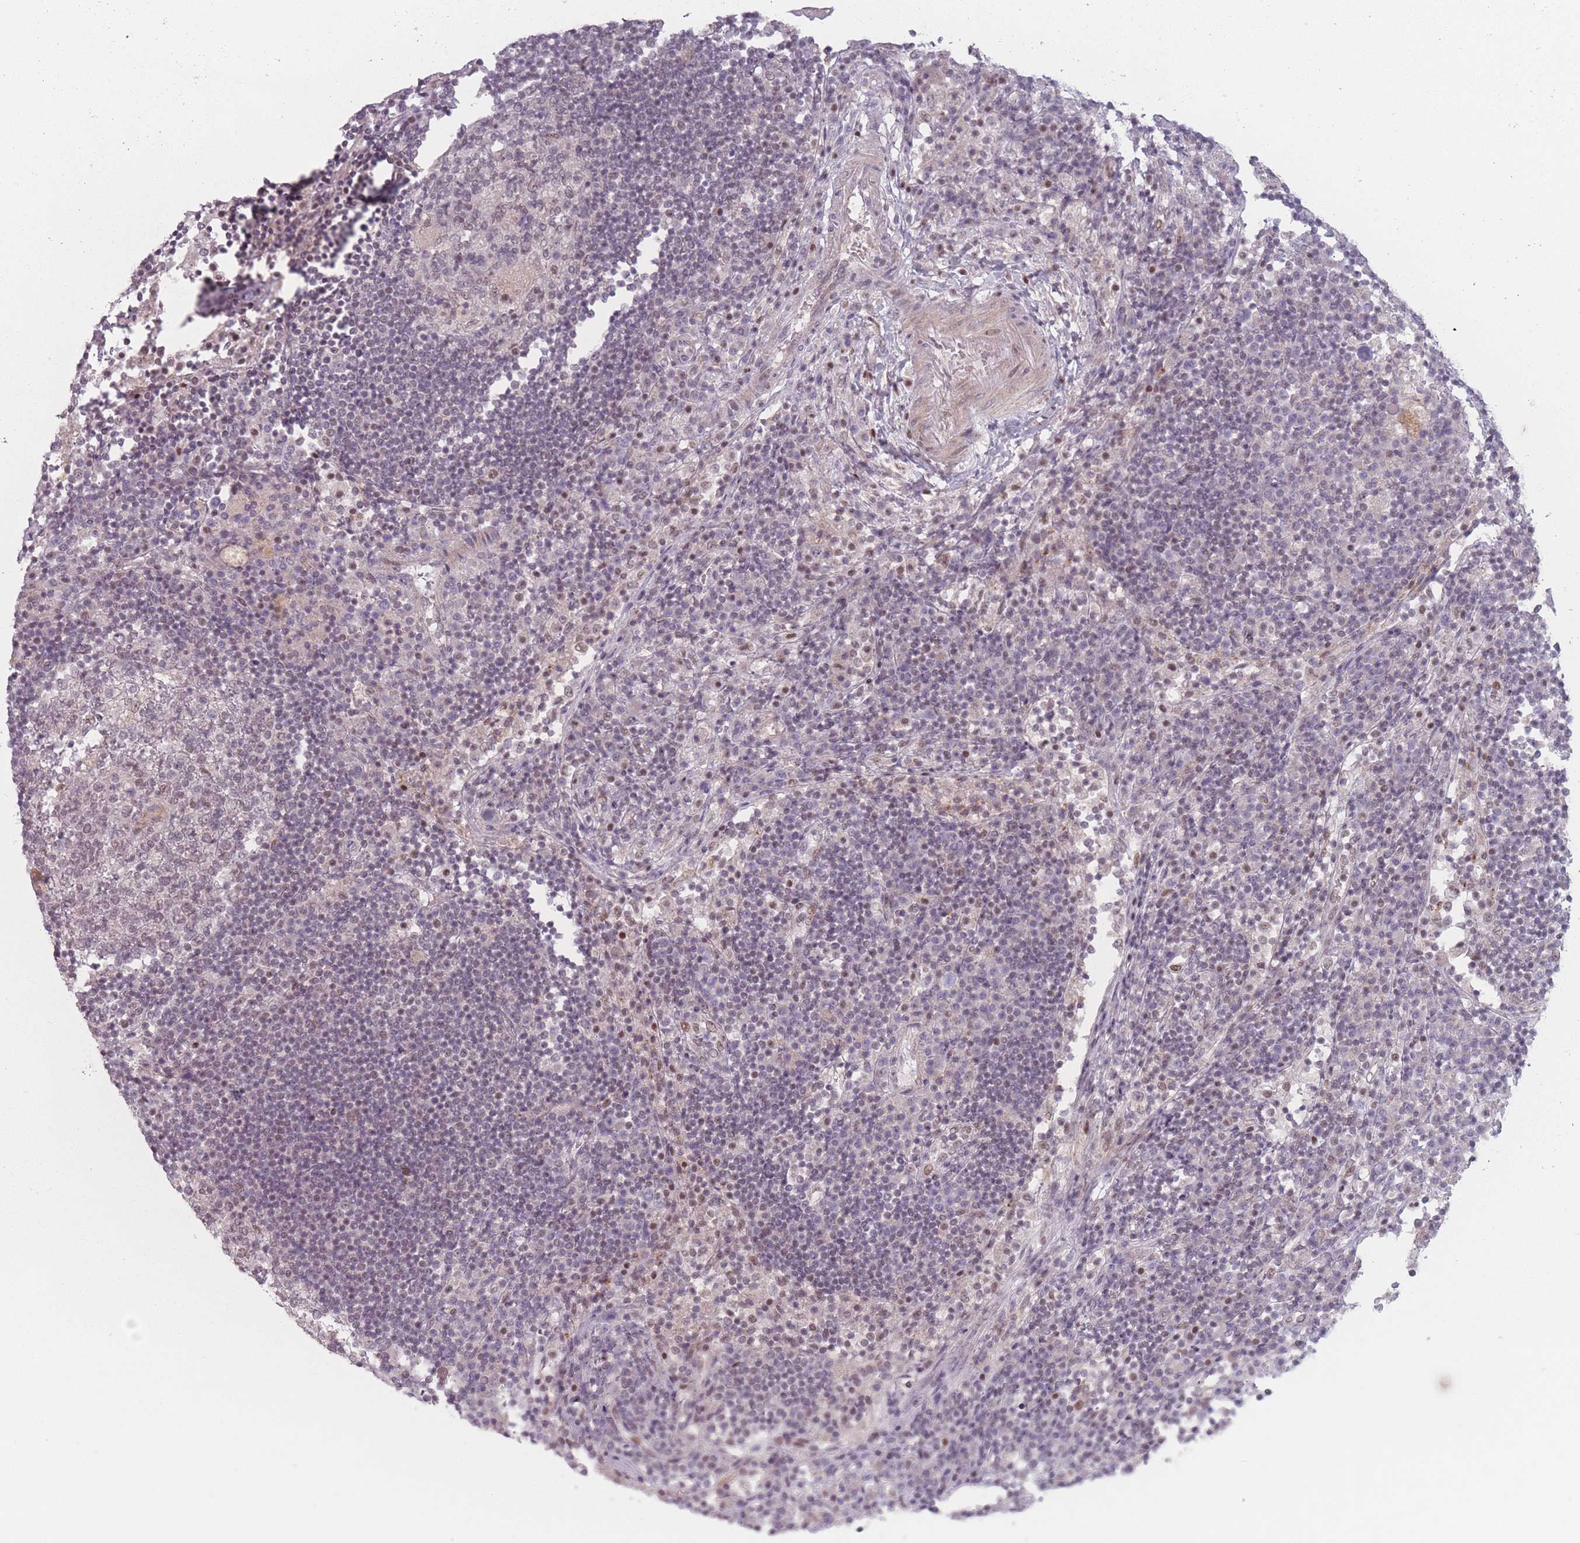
{"staining": {"intensity": "weak", "quantity": "<25%", "location": "nuclear"}, "tissue": "lymph node", "cell_type": "Germinal center cells", "image_type": "normal", "snomed": [{"axis": "morphology", "description": "Normal tissue, NOS"}, {"axis": "topography", "description": "Lymph node"}], "caption": "Immunohistochemistry photomicrograph of benign lymph node stained for a protein (brown), which reveals no expression in germinal center cells.", "gene": "OR10C1", "patient": {"sex": "female", "age": 53}}